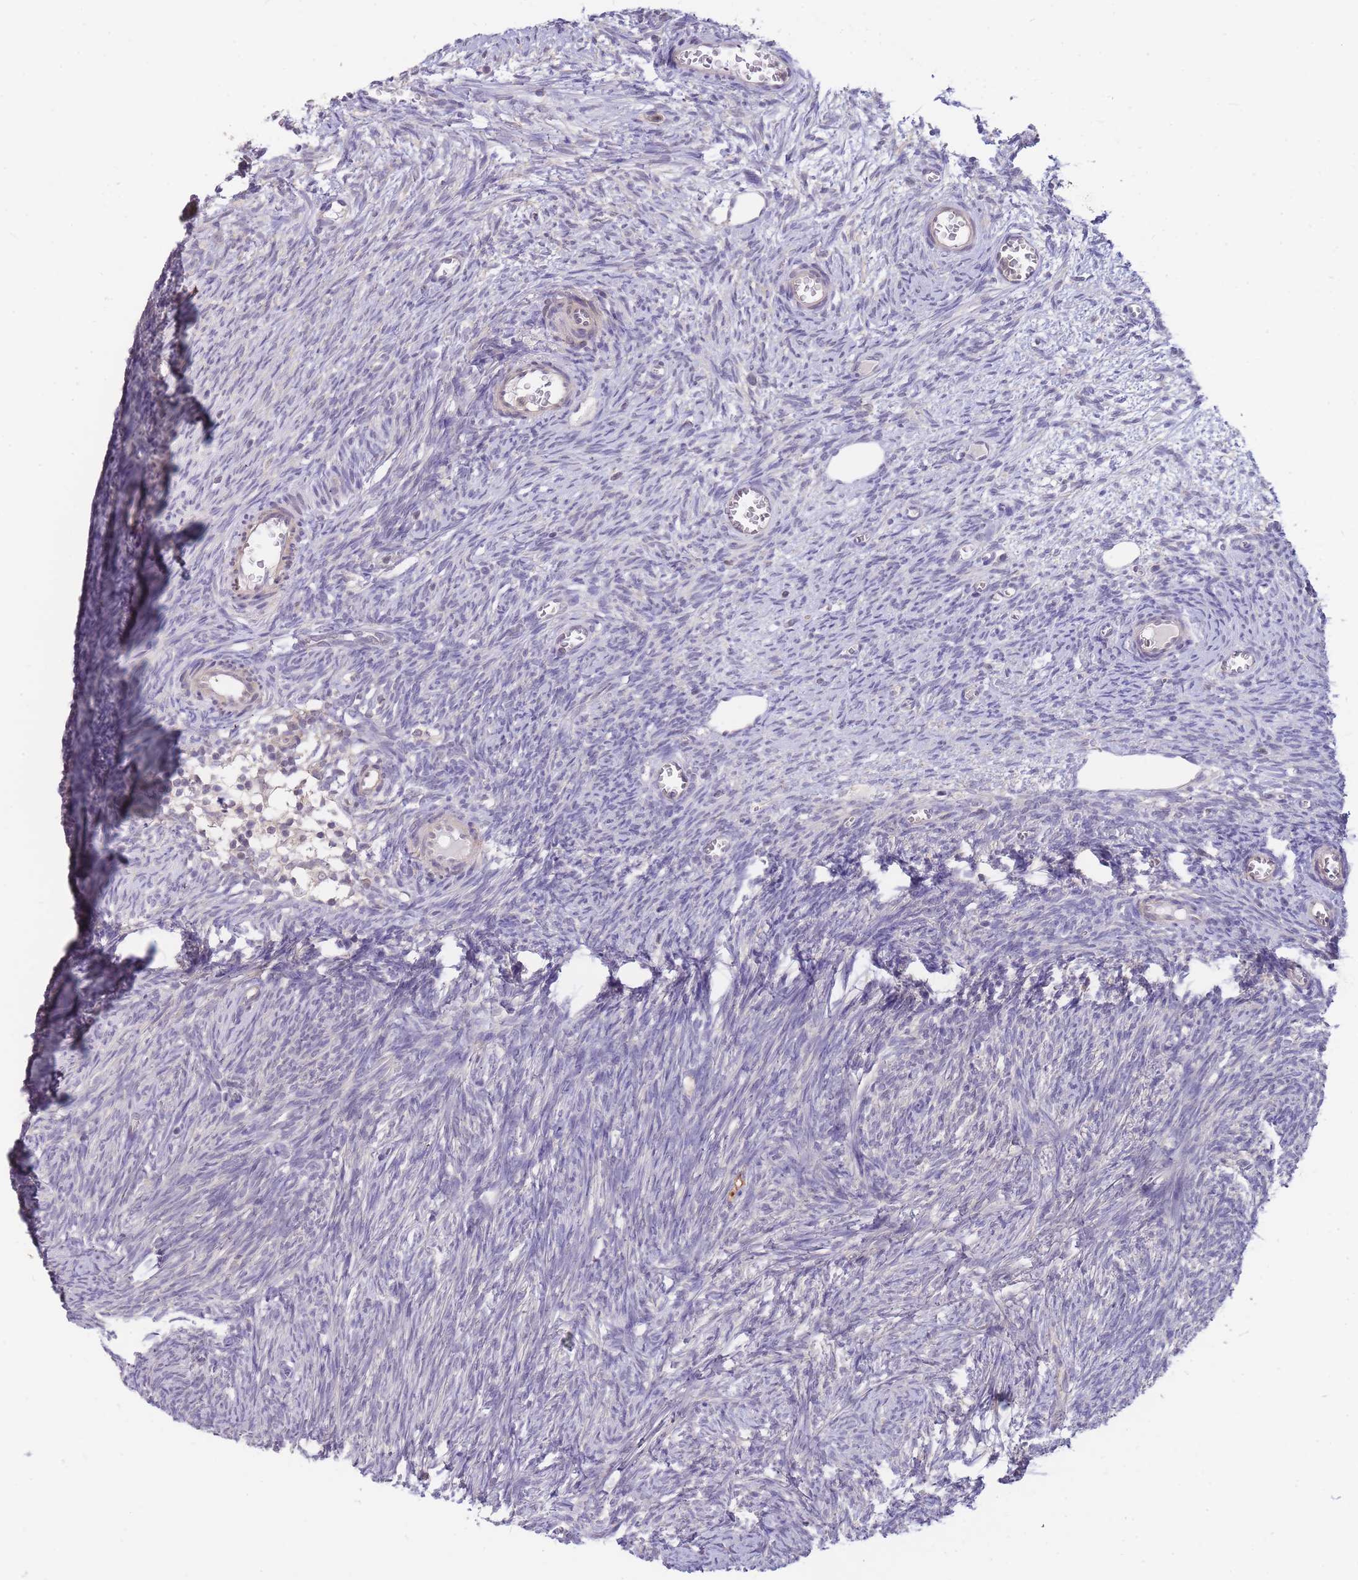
{"staining": {"intensity": "negative", "quantity": "none", "location": "none"}, "tissue": "ovary", "cell_type": "Ovarian stroma cells", "image_type": "normal", "snomed": [{"axis": "morphology", "description": "Normal tissue, NOS"}, {"axis": "topography", "description": "Ovary"}], "caption": "The photomicrograph displays no significant positivity in ovarian stroma cells of ovary. (Brightfield microscopy of DAB (3,3'-diaminobenzidine) immunohistochemistry at high magnification).", "gene": "SMC6", "patient": {"sex": "female", "age": 44}}